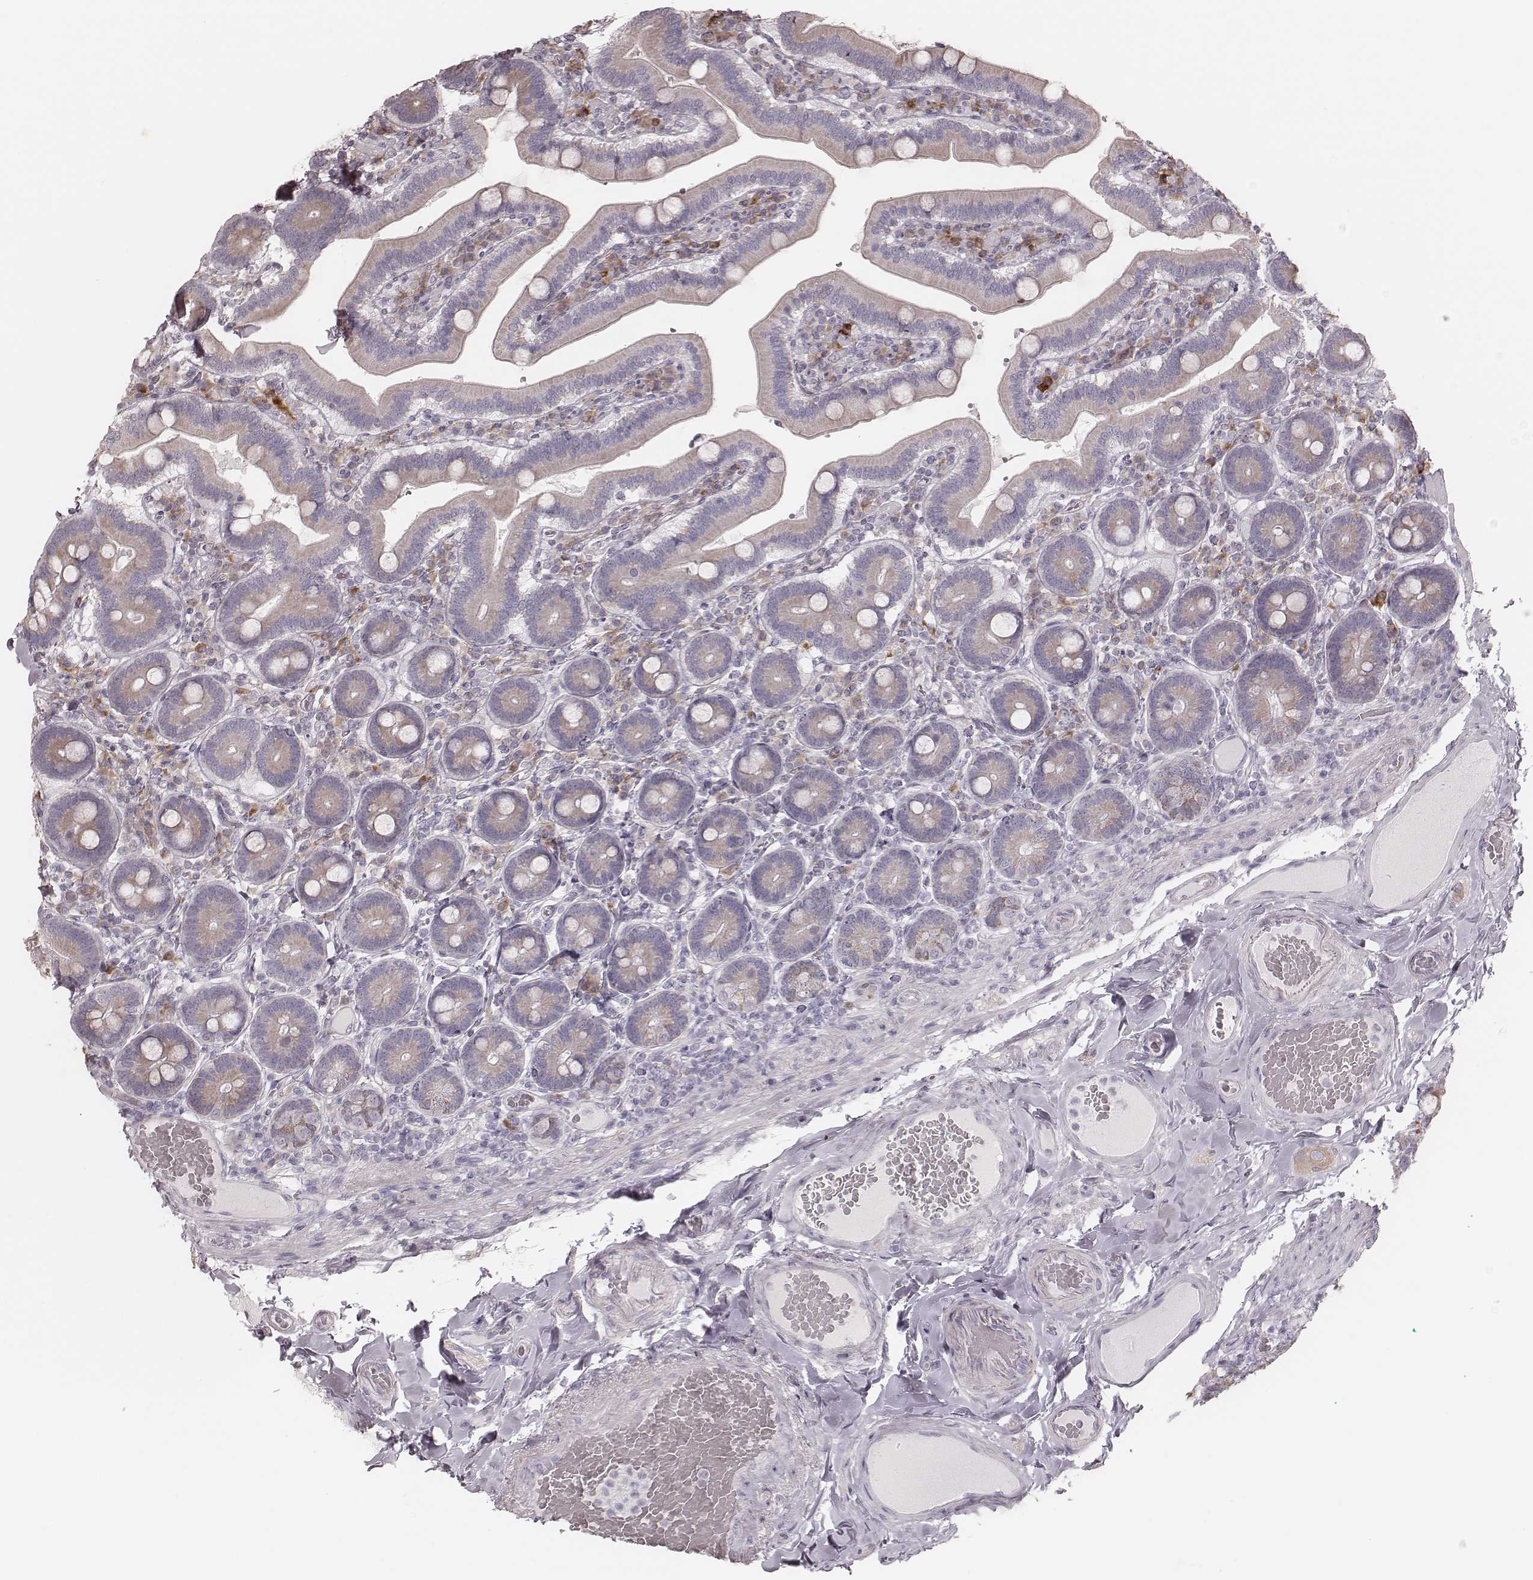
{"staining": {"intensity": "weak", "quantity": "<25%", "location": "cytoplasmic/membranous"}, "tissue": "duodenum", "cell_type": "Glandular cells", "image_type": "normal", "snomed": [{"axis": "morphology", "description": "Normal tissue, NOS"}, {"axis": "topography", "description": "Duodenum"}], "caption": "Glandular cells show no significant protein positivity in normal duodenum.", "gene": "KIF5C", "patient": {"sex": "female", "age": 62}}